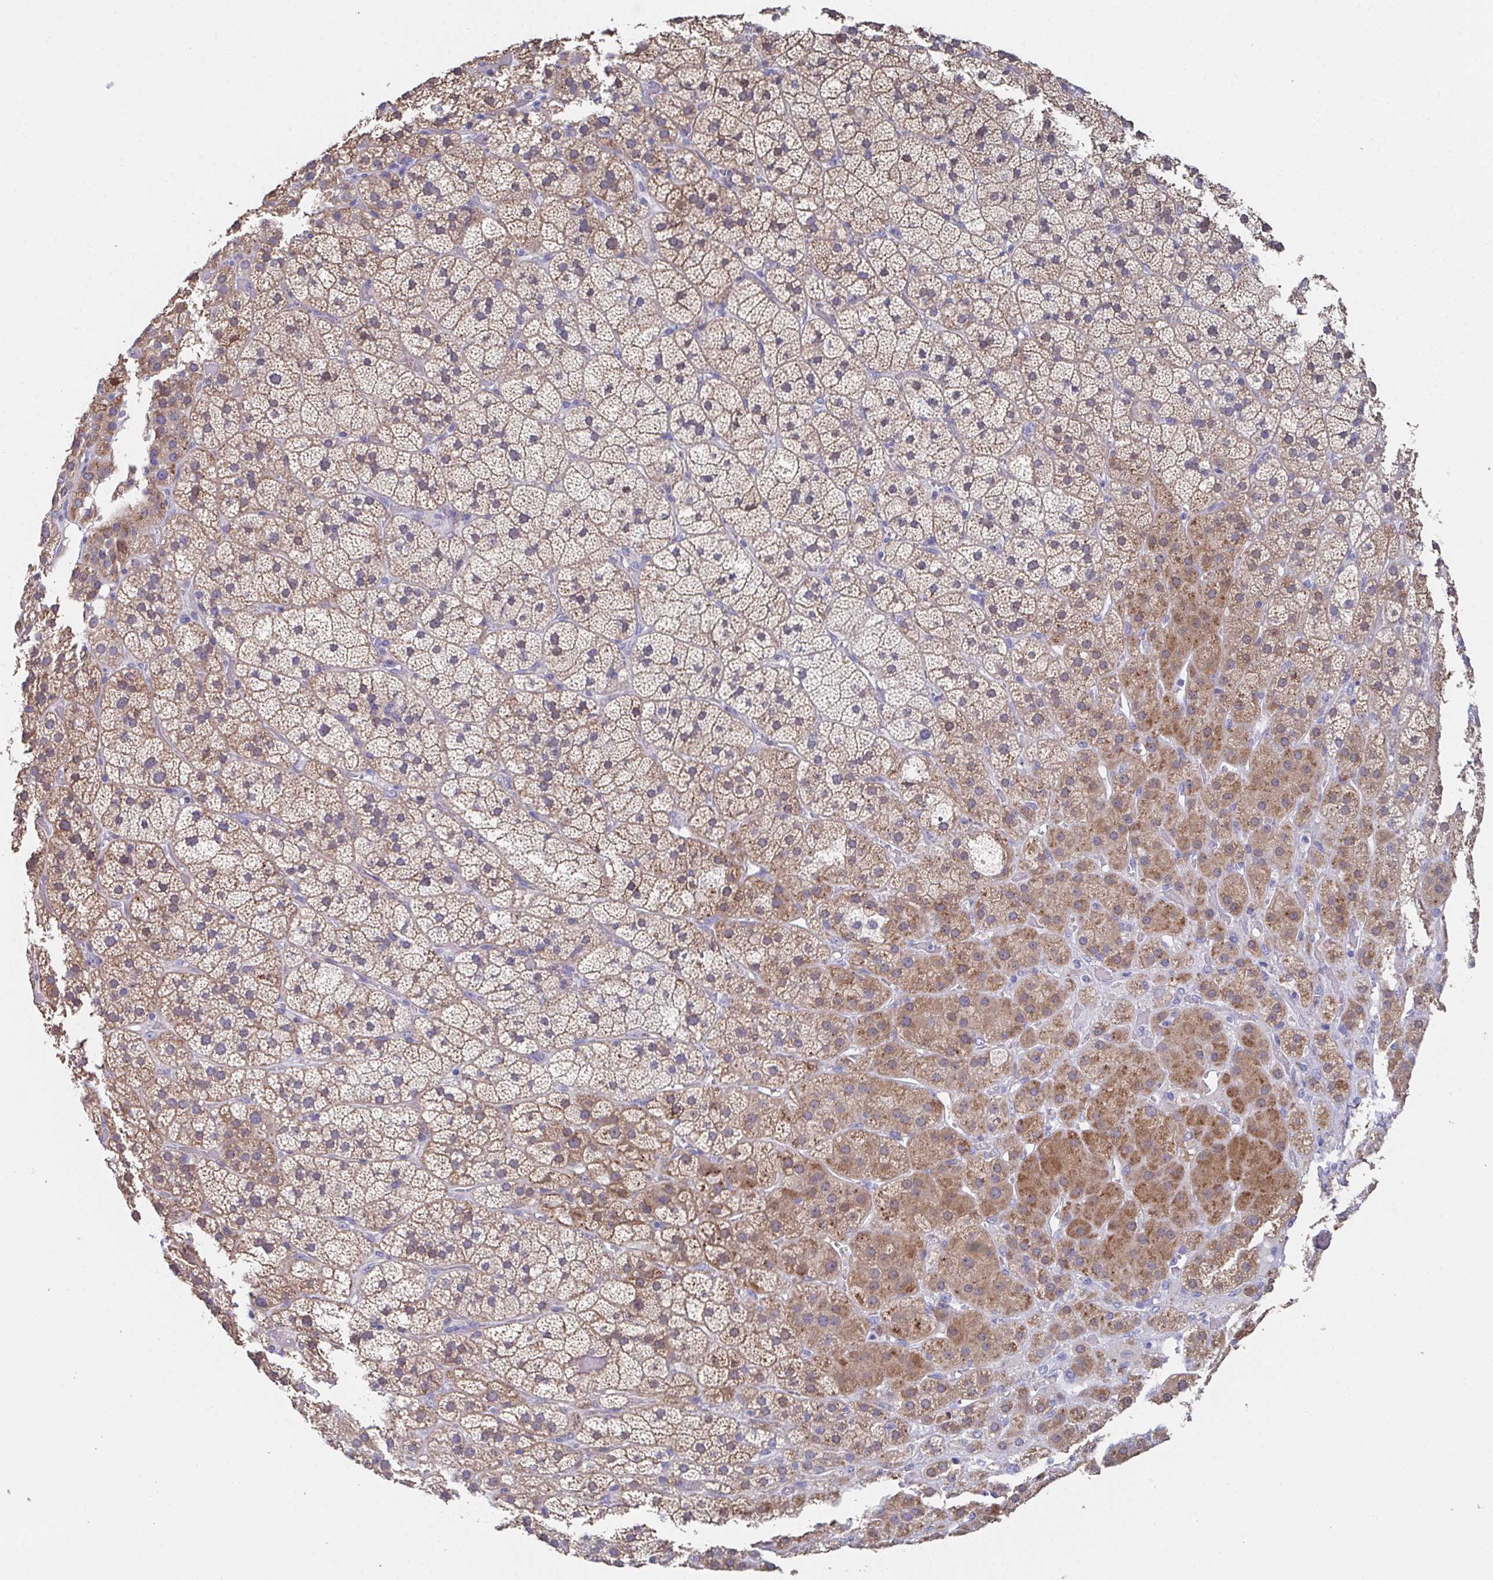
{"staining": {"intensity": "moderate", "quantity": ">75%", "location": "cytoplasmic/membranous"}, "tissue": "adrenal gland", "cell_type": "Glandular cells", "image_type": "normal", "snomed": [{"axis": "morphology", "description": "Normal tissue, NOS"}, {"axis": "topography", "description": "Adrenal gland"}], "caption": "This micrograph shows IHC staining of unremarkable human adrenal gland, with medium moderate cytoplasmic/membranous staining in approximately >75% of glandular cells.", "gene": "SSC4D", "patient": {"sex": "male", "age": 57}}